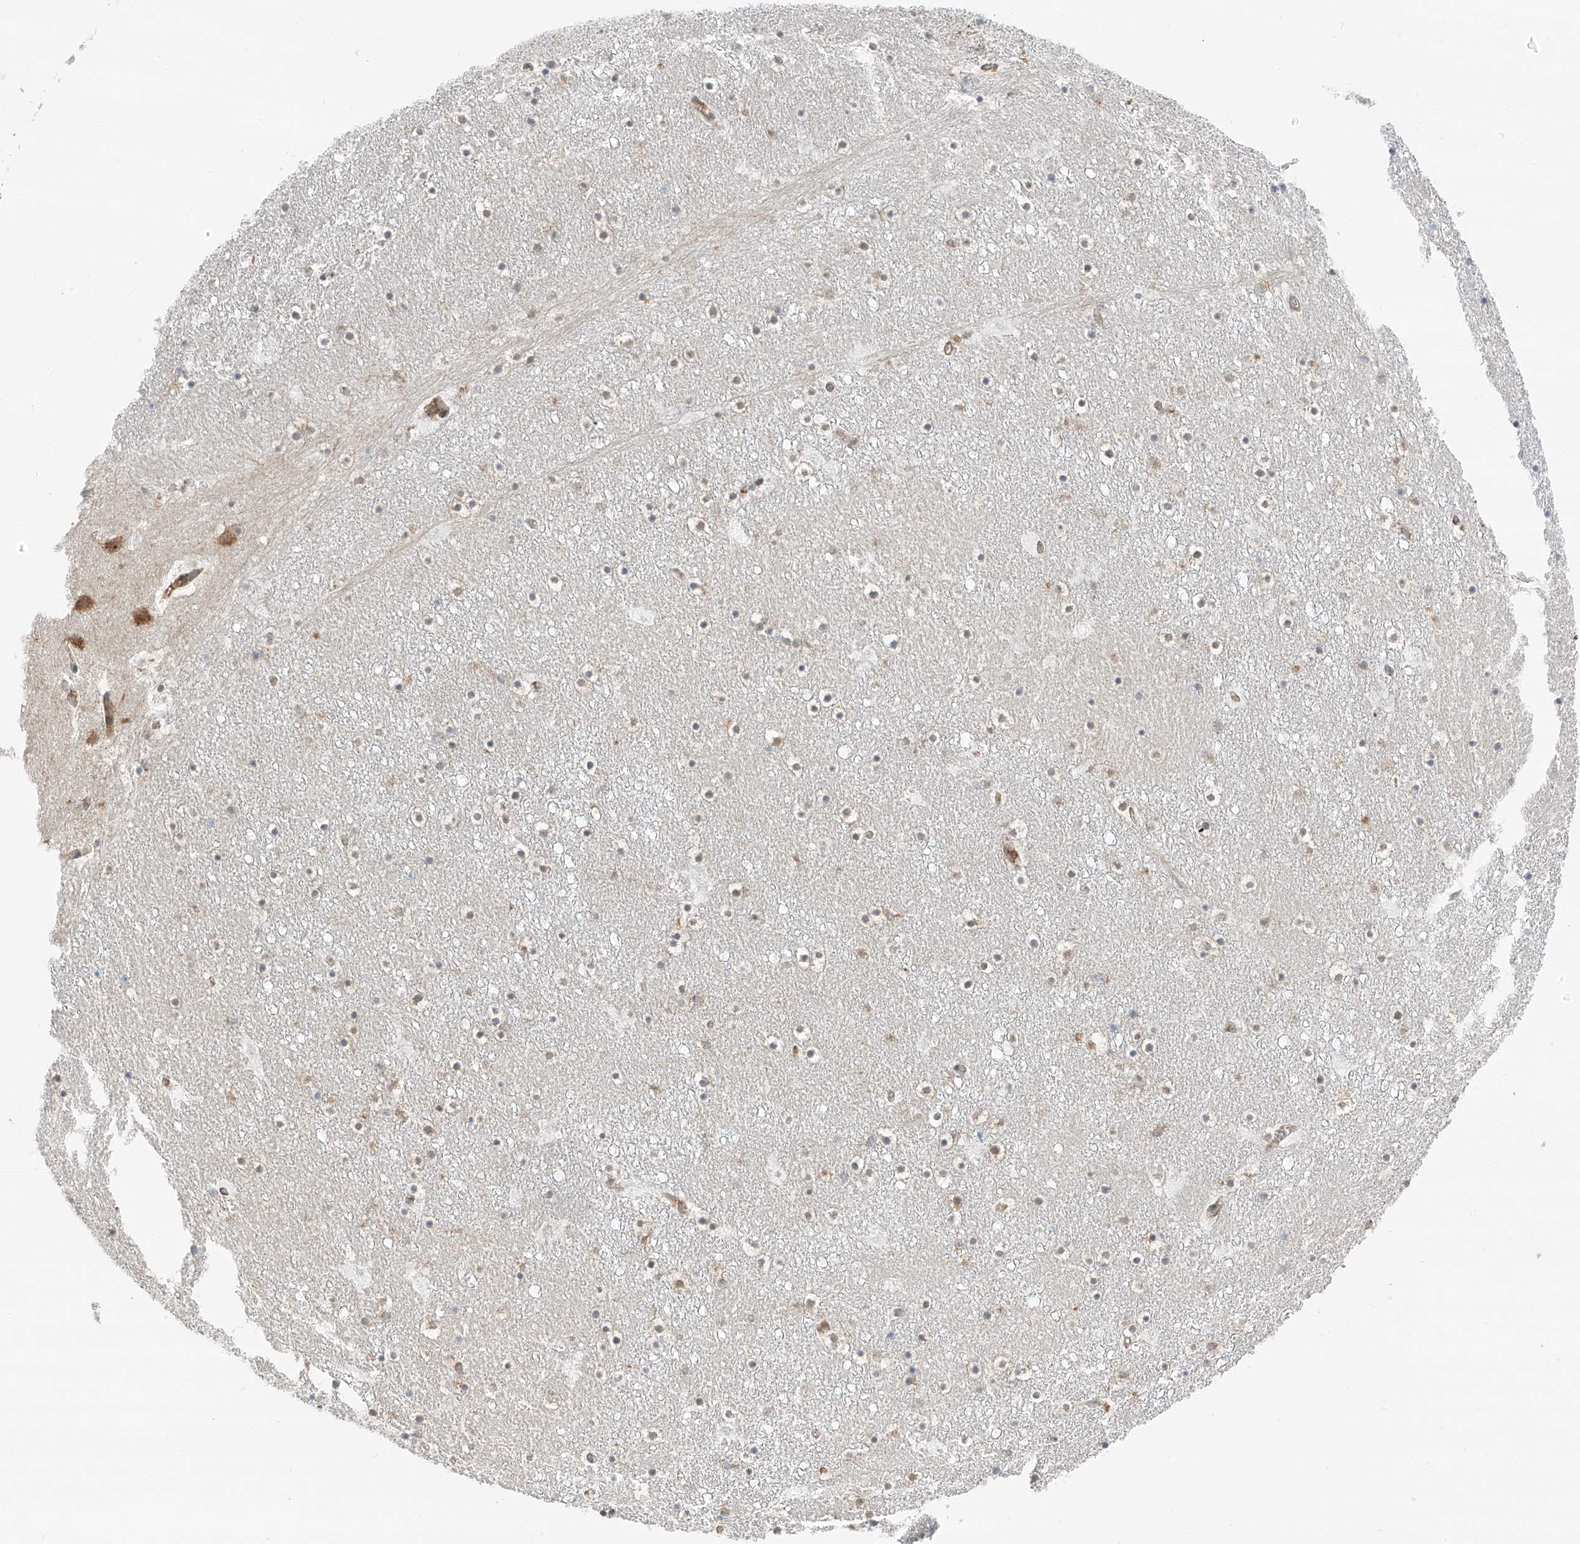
{"staining": {"intensity": "weak", "quantity": "25%-75%", "location": "cytoplasmic/membranous"}, "tissue": "caudate", "cell_type": "Glial cells", "image_type": "normal", "snomed": [{"axis": "morphology", "description": "Normal tissue, NOS"}, {"axis": "topography", "description": "Lateral ventricle wall"}], "caption": "A photomicrograph showing weak cytoplasmic/membranous expression in about 25%-75% of glial cells in benign caudate, as visualized by brown immunohistochemical staining.", "gene": "ZC3H15", "patient": {"sex": "male", "age": 45}}